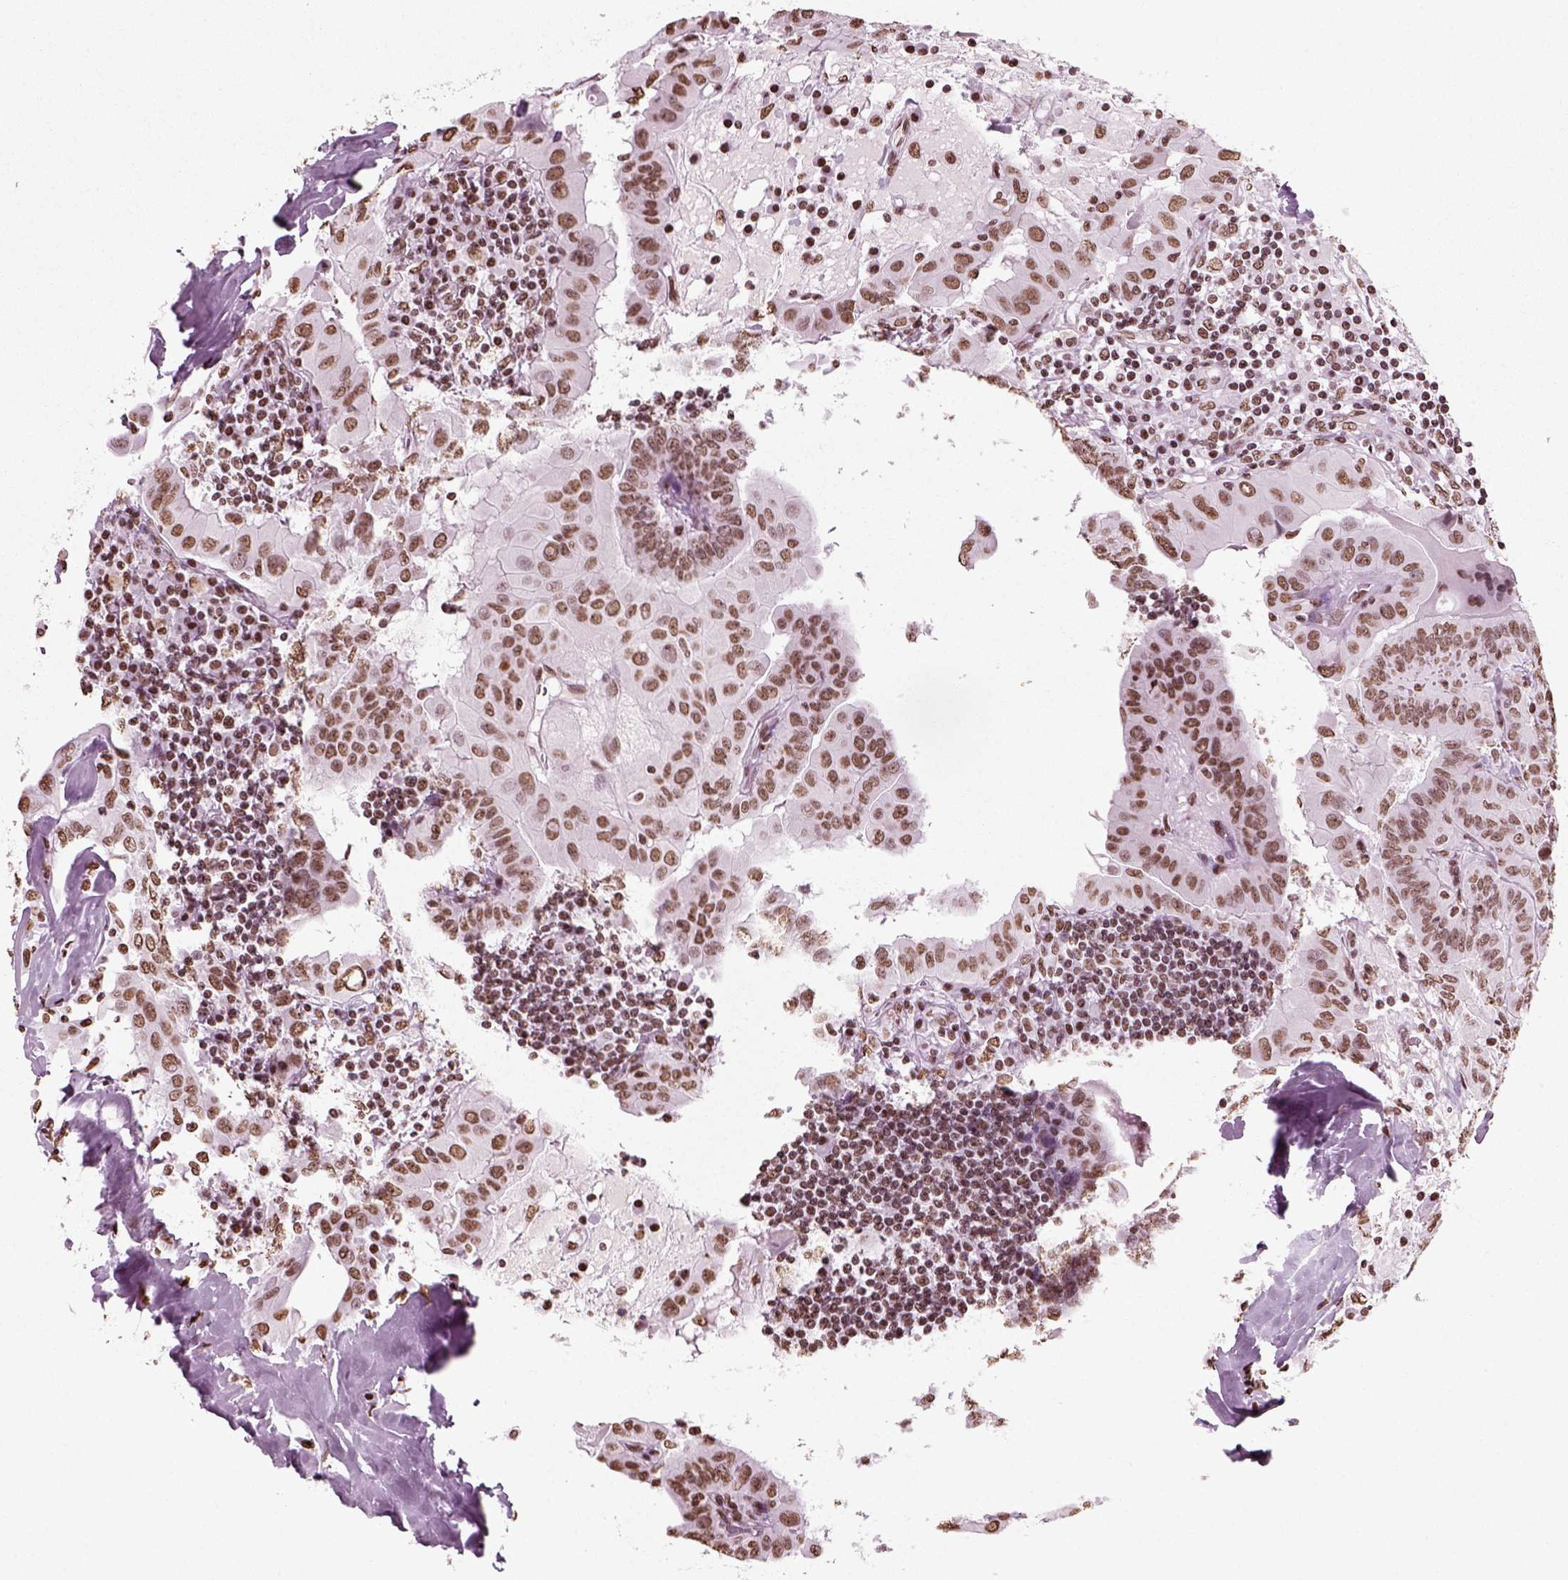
{"staining": {"intensity": "moderate", "quantity": ">75%", "location": "nuclear"}, "tissue": "thyroid cancer", "cell_type": "Tumor cells", "image_type": "cancer", "snomed": [{"axis": "morphology", "description": "Papillary adenocarcinoma, NOS"}, {"axis": "topography", "description": "Thyroid gland"}], "caption": "Papillary adenocarcinoma (thyroid) stained with a protein marker reveals moderate staining in tumor cells.", "gene": "POLR1H", "patient": {"sex": "female", "age": 37}}